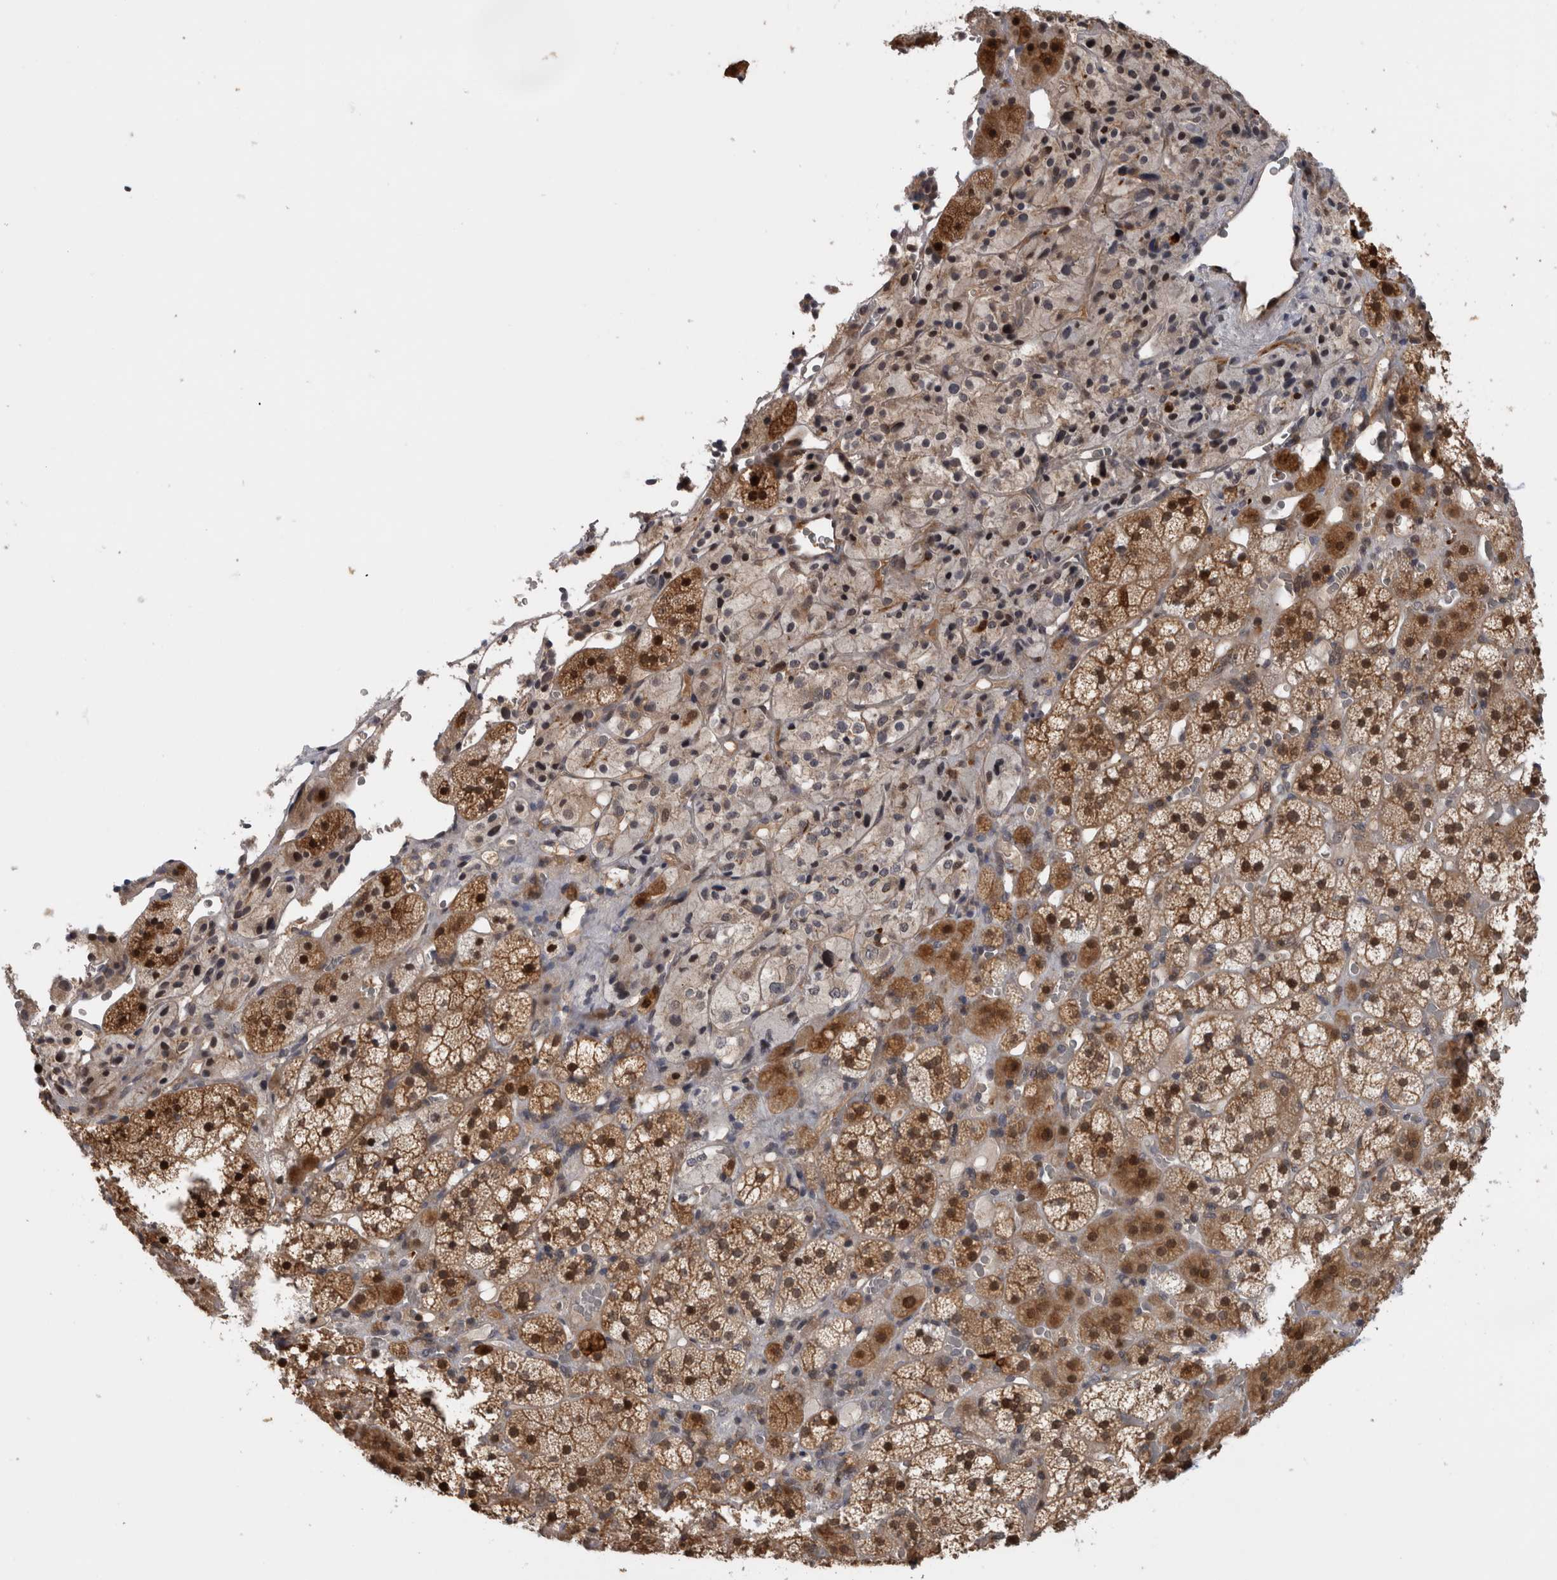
{"staining": {"intensity": "strong", "quantity": ">75%", "location": "cytoplasmic/membranous,nuclear"}, "tissue": "adrenal gland", "cell_type": "Glandular cells", "image_type": "normal", "snomed": [{"axis": "morphology", "description": "Normal tissue, NOS"}, {"axis": "topography", "description": "Adrenal gland"}], "caption": "IHC micrograph of normal human adrenal gland stained for a protein (brown), which demonstrates high levels of strong cytoplasmic/membranous,nuclear positivity in approximately >75% of glandular cells.", "gene": "USH1G", "patient": {"sex": "female", "age": 44}}